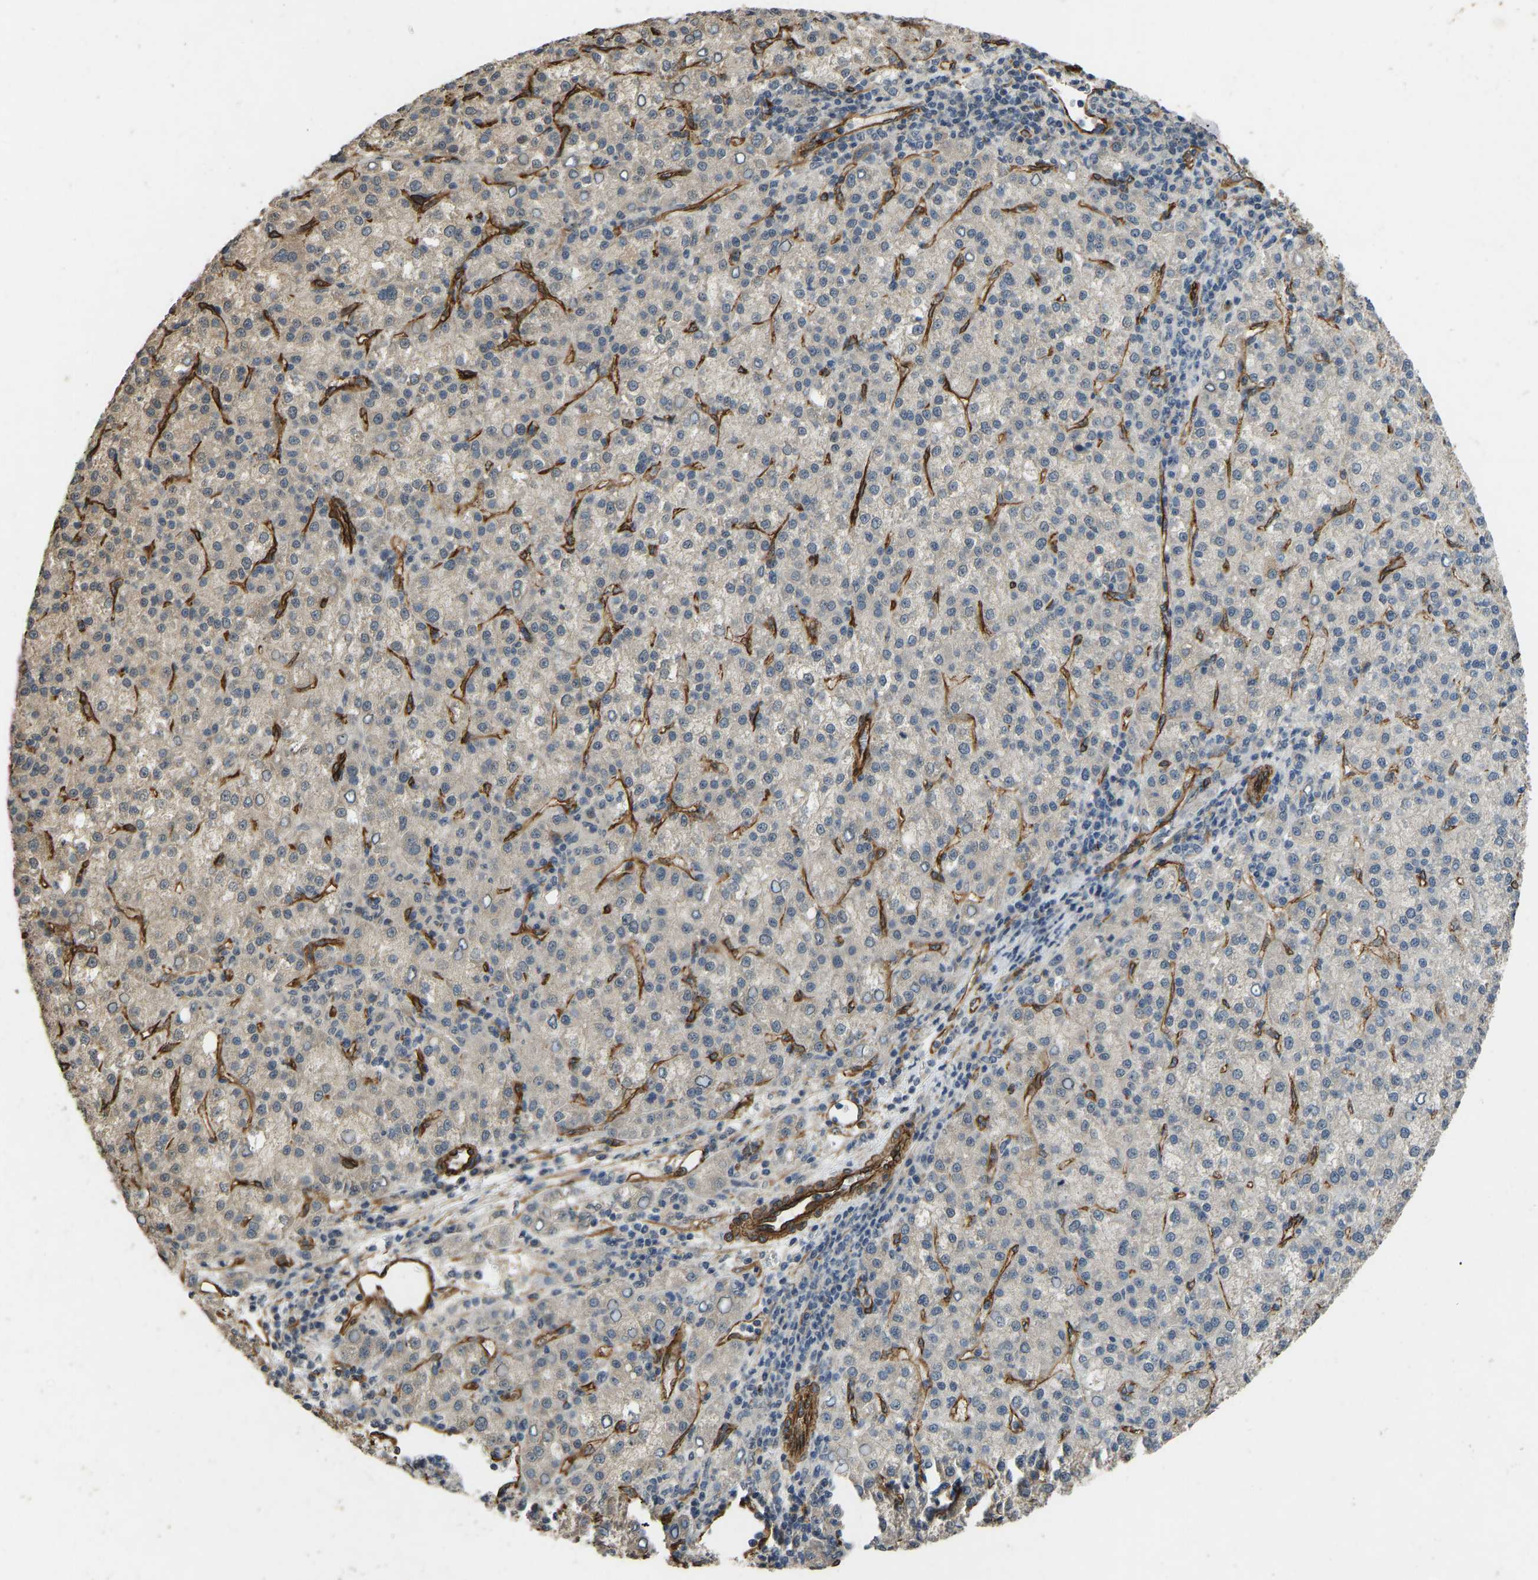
{"staining": {"intensity": "weak", "quantity": "<25%", "location": "cytoplasmic/membranous"}, "tissue": "liver cancer", "cell_type": "Tumor cells", "image_type": "cancer", "snomed": [{"axis": "morphology", "description": "Carcinoma, Hepatocellular, NOS"}, {"axis": "topography", "description": "Liver"}], "caption": "Immunohistochemistry (IHC) of human liver cancer (hepatocellular carcinoma) shows no expression in tumor cells.", "gene": "NMB", "patient": {"sex": "female", "age": 58}}